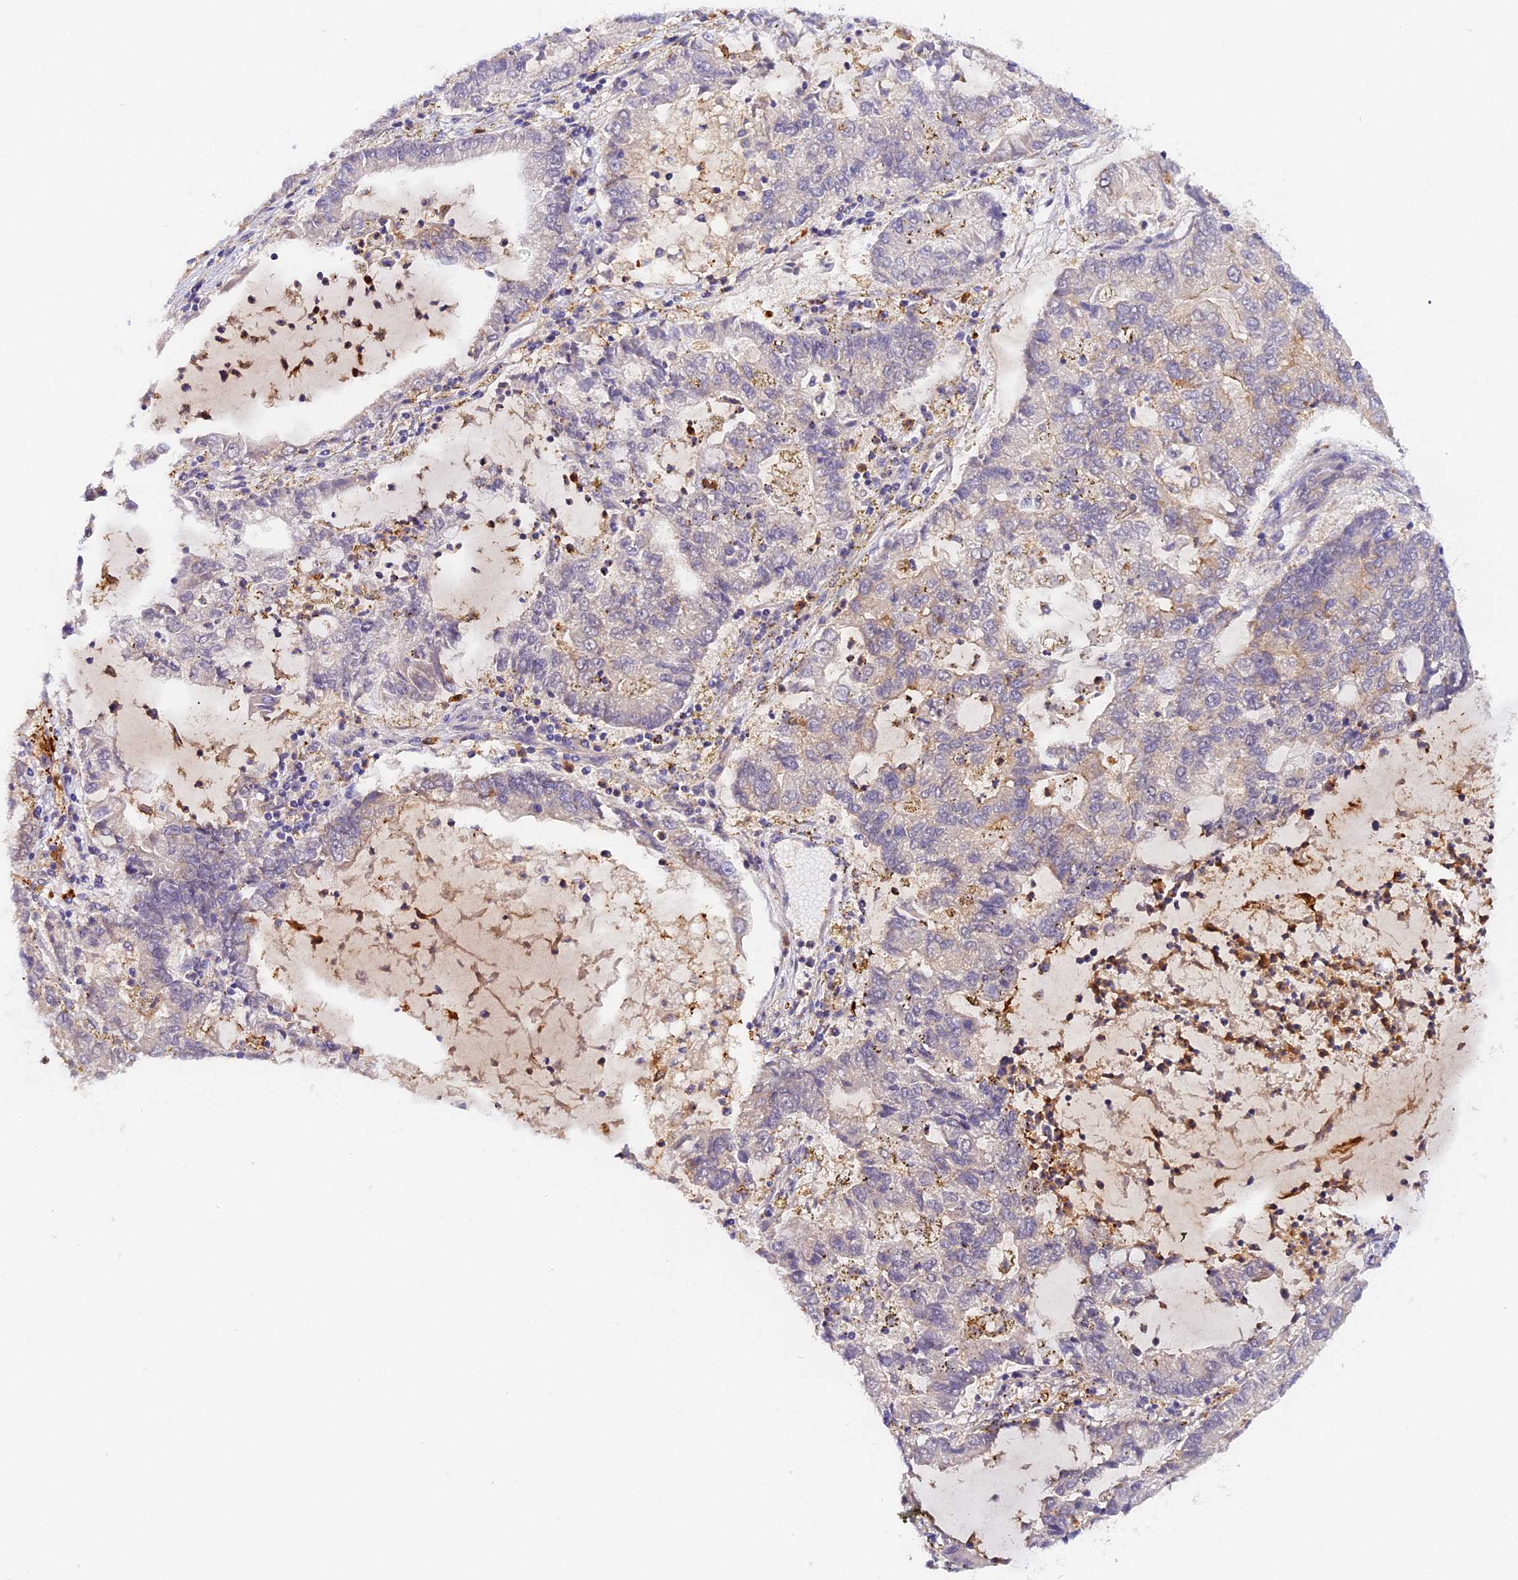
{"staining": {"intensity": "negative", "quantity": "none", "location": "none"}, "tissue": "lung cancer", "cell_type": "Tumor cells", "image_type": "cancer", "snomed": [{"axis": "morphology", "description": "Adenocarcinoma, NOS"}, {"axis": "topography", "description": "Lung"}], "caption": "Tumor cells show no significant protein staining in adenocarcinoma (lung).", "gene": "KATNB1", "patient": {"sex": "female", "age": 51}}